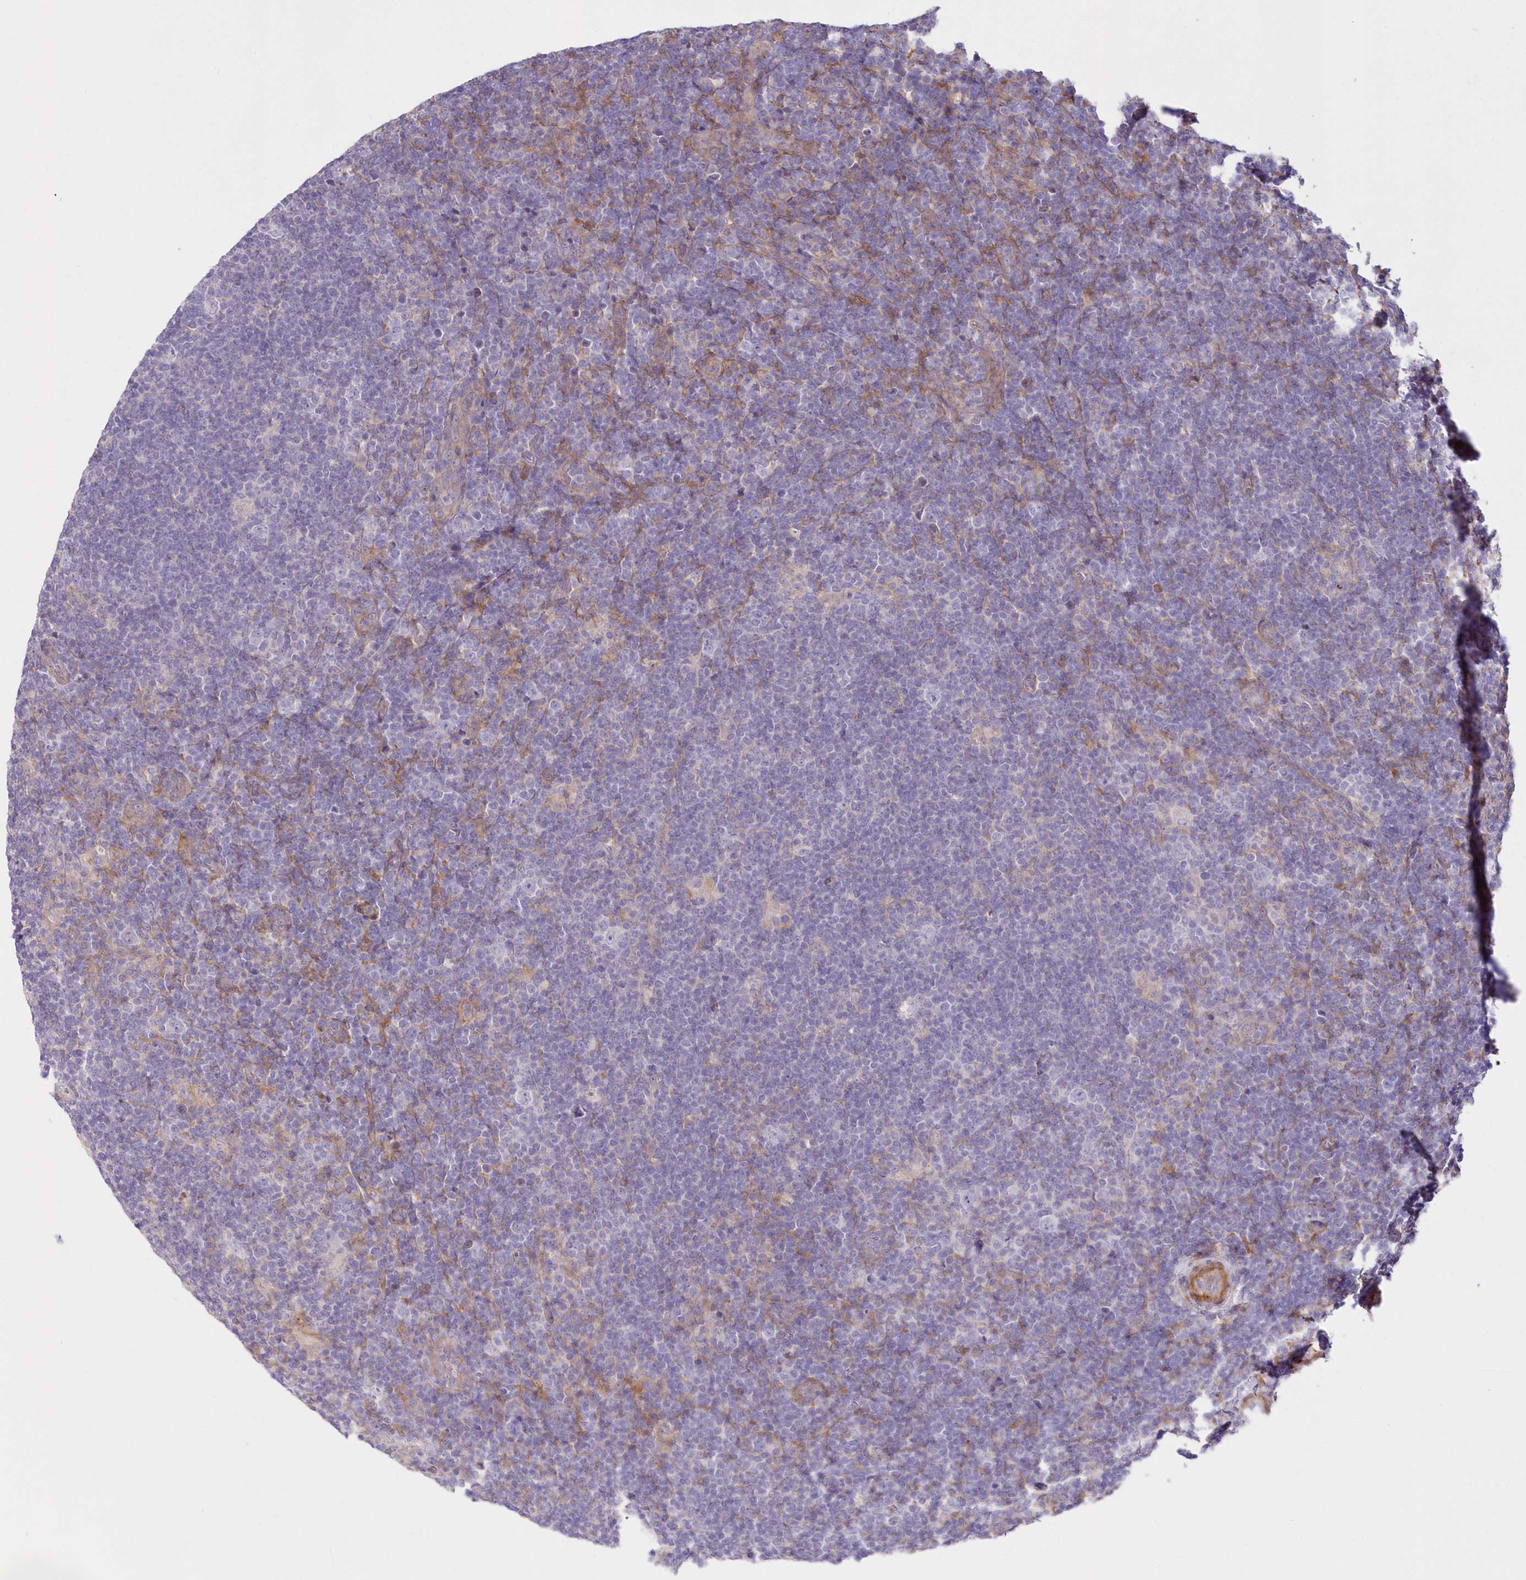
{"staining": {"intensity": "negative", "quantity": "none", "location": "none"}, "tissue": "lymphoma", "cell_type": "Tumor cells", "image_type": "cancer", "snomed": [{"axis": "morphology", "description": "Hodgkin's disease, NOS"}, {"axis": "topography", "description": "Lymph node"}], "caption": "This is an IHC photomicrograph of lymphoma. There is no expression in tumor cells.", "gene": "ARFGEF3", "patient": {"sex": "female", "age": 57}}